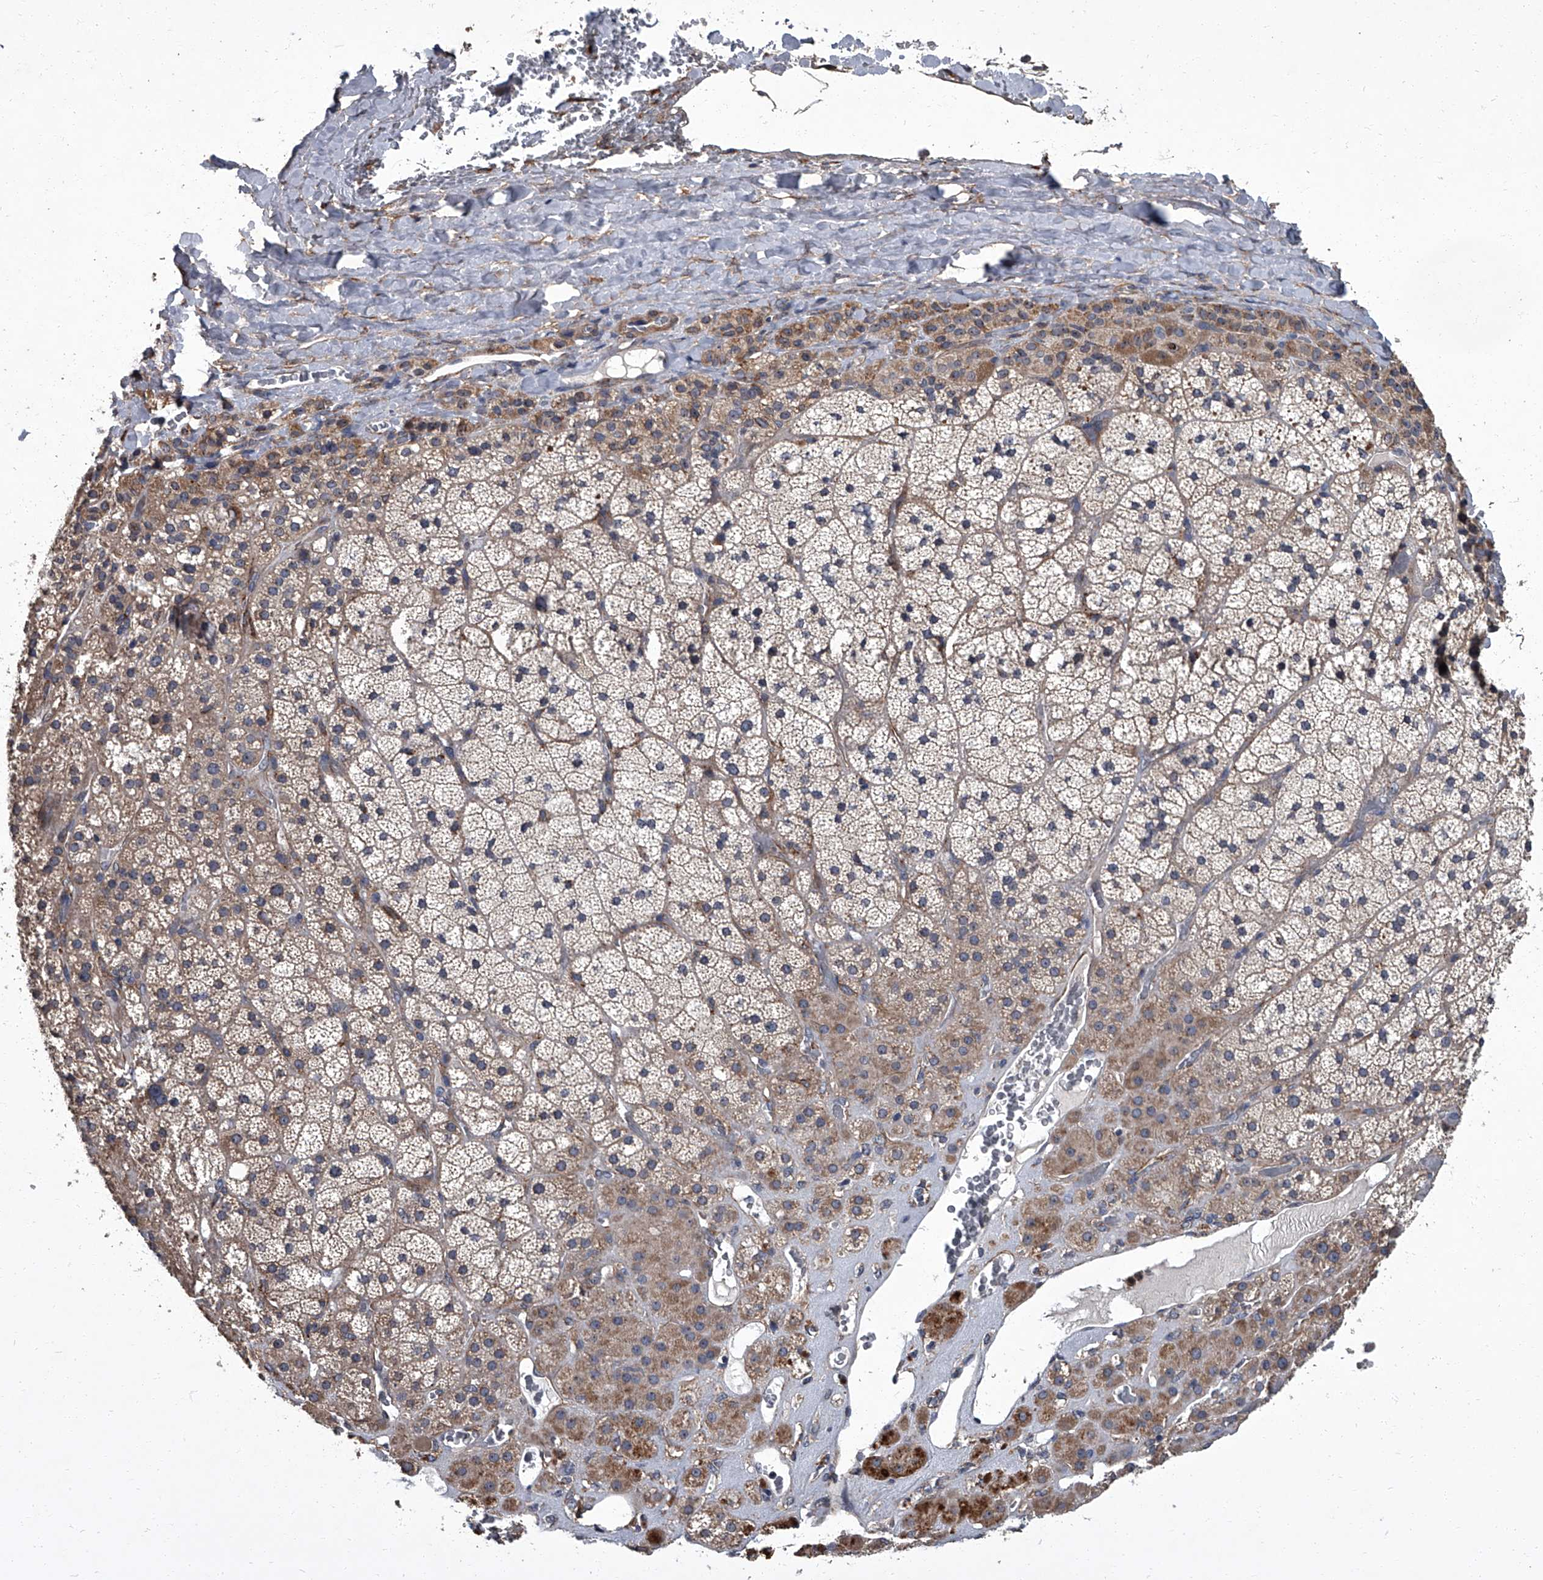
{"staining": {"intensity": "weak", "quantity": ">75%", "location": "cytoplasmic/membranous"}, "tissue": "adrenal gland", "cell_type": "Glandular cells", "image_type": "normal", "snomed": [{"axis": "morphology", "description": "Normal tissue, NOS"}, {"axis": "topography", "description": "Adrenal gland"}], "caption": "The photomicrograph exhibits immunohistochemical staining of unremarkable adrenal gland. There is weak cytoplasmic/membranous positivity is appreciated in approximately >75% of glandular cells.", "gene": "SIRT4", "patient": {"sex": "male", "age": 57}}